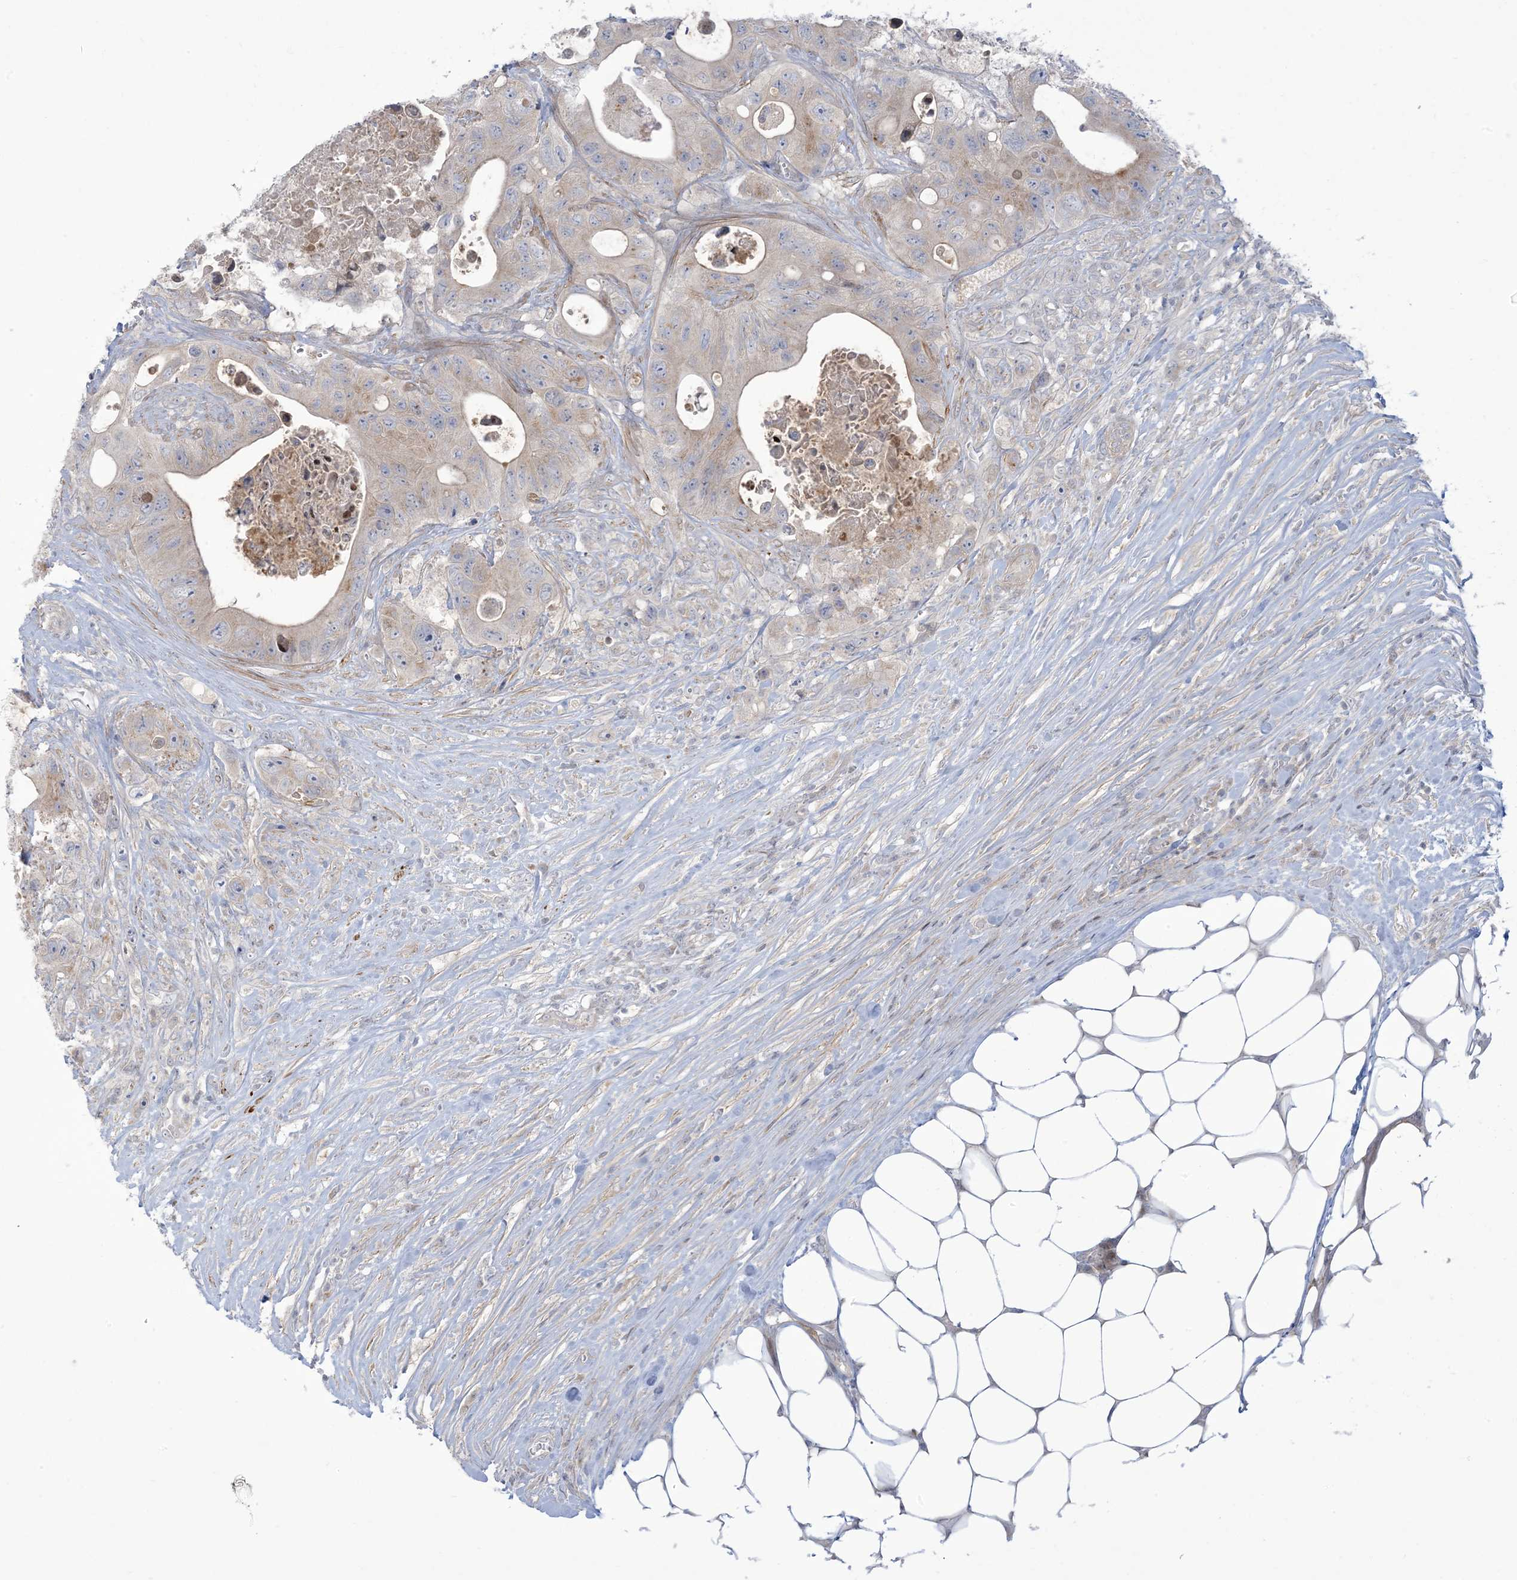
{"staining": {"intensity": "negative", "quantity": "none", "location": "none"}, "tissue": "colorectal cancer", "cell_type": "Tumor cells", "image_type": "cancer", "snomed": [{"axis": "morphology", "description": "Adenocarcinoma, NOS"}, {"axis": "topography", "description": "Colon"}], "caption": "Colorectal cancer (adenocarcinoma) stained for a protein using immunohistochemistry shows no expression tumor cells.", "gene": "AFTPH", "patient": {"sex": "female", "age": 46}}